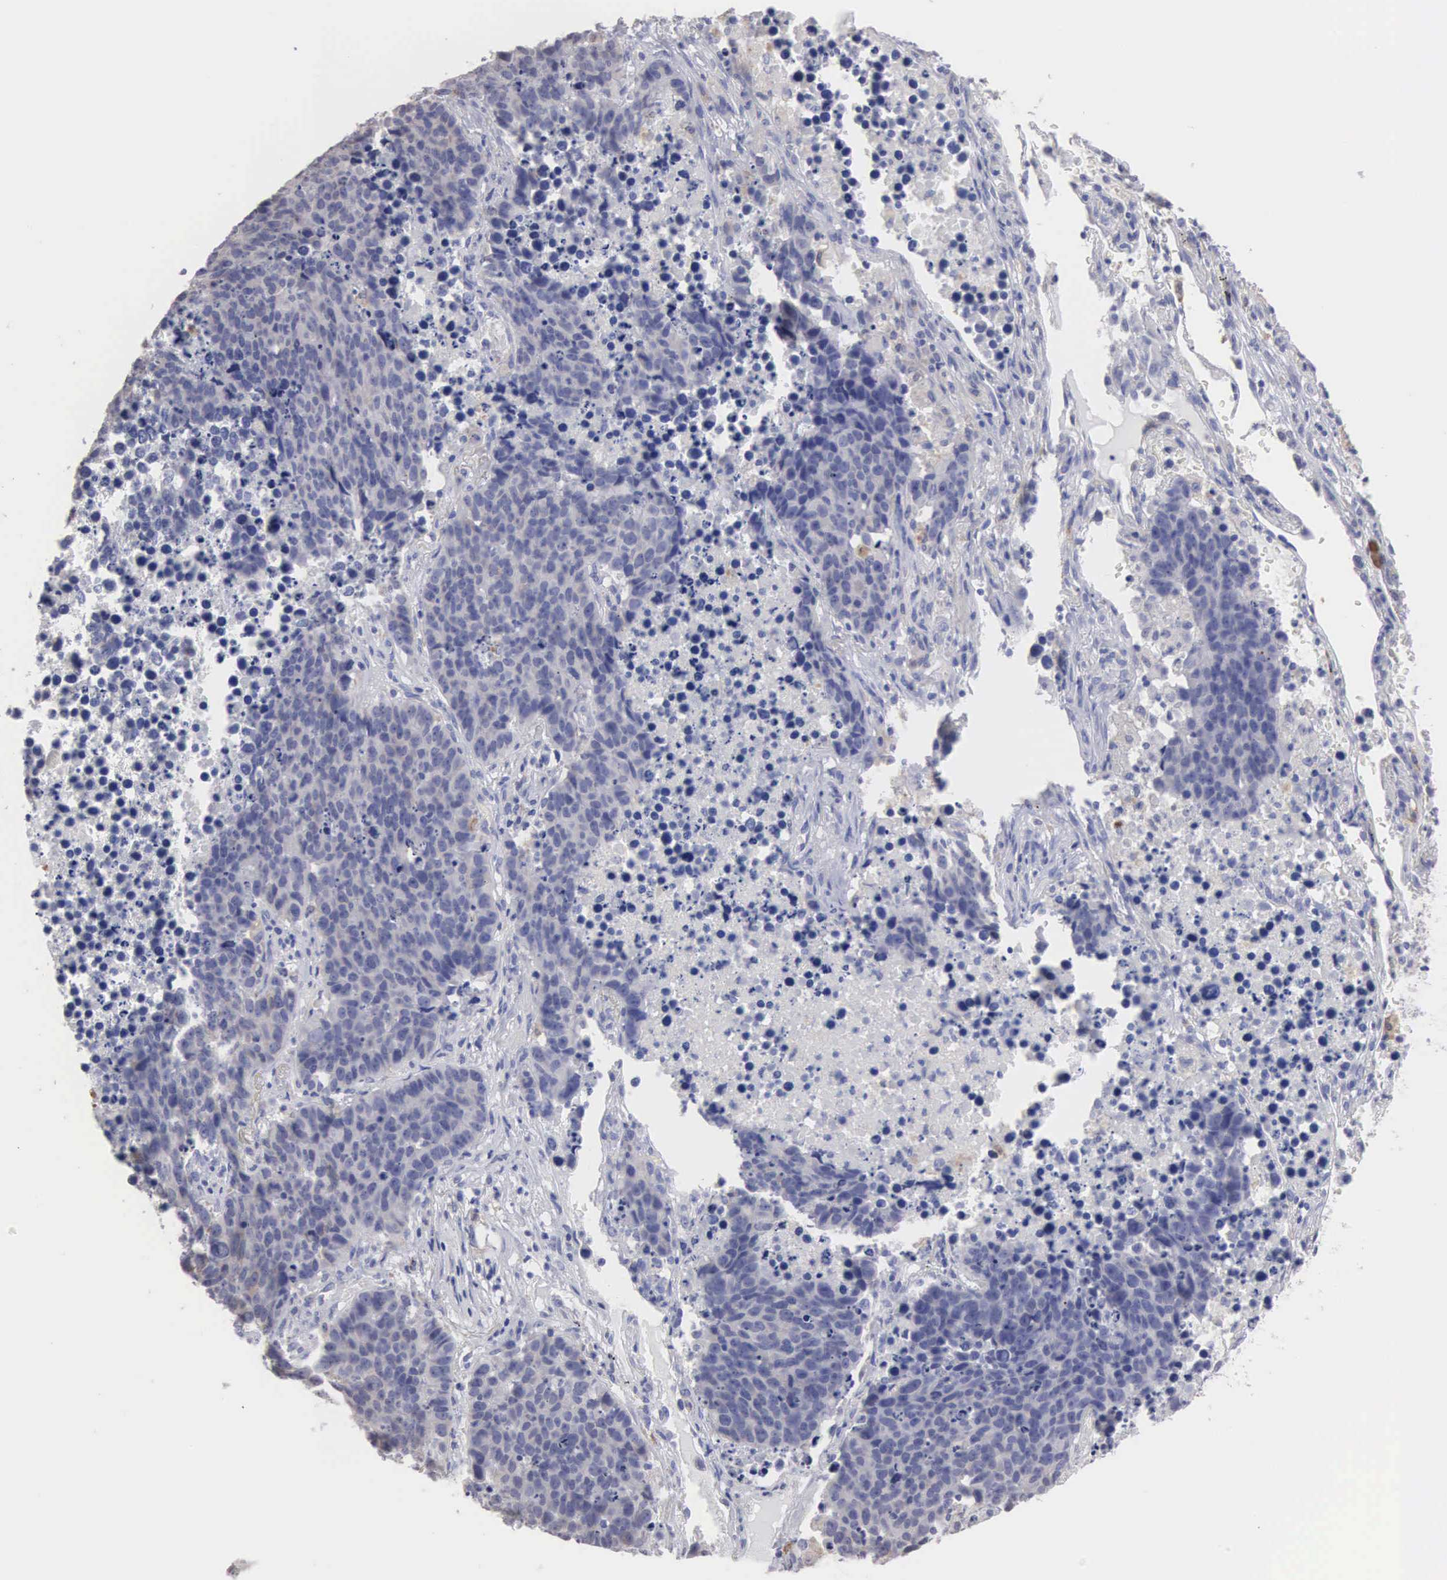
{"staining": {"intensity": "negative", "quantity": "none", "location": "none"}, "tissue": "lung cancer", "cell_type": "Tumor cells", "image_type": "cancer", "snomed": [{"axis": "morphology", "description": "Carcinoid, malignant, NOS"}, {"axis": "topography", "description": "Lung"}], "caption": "Immunohistochemical staining of human lung cancer (malignant carcinoid) shows no significant positivity in tumor cells. (DAB immunohistochemistry, high magnification).", "gene": "LIN52", "patient": {"sex": "male", "age": 60}}